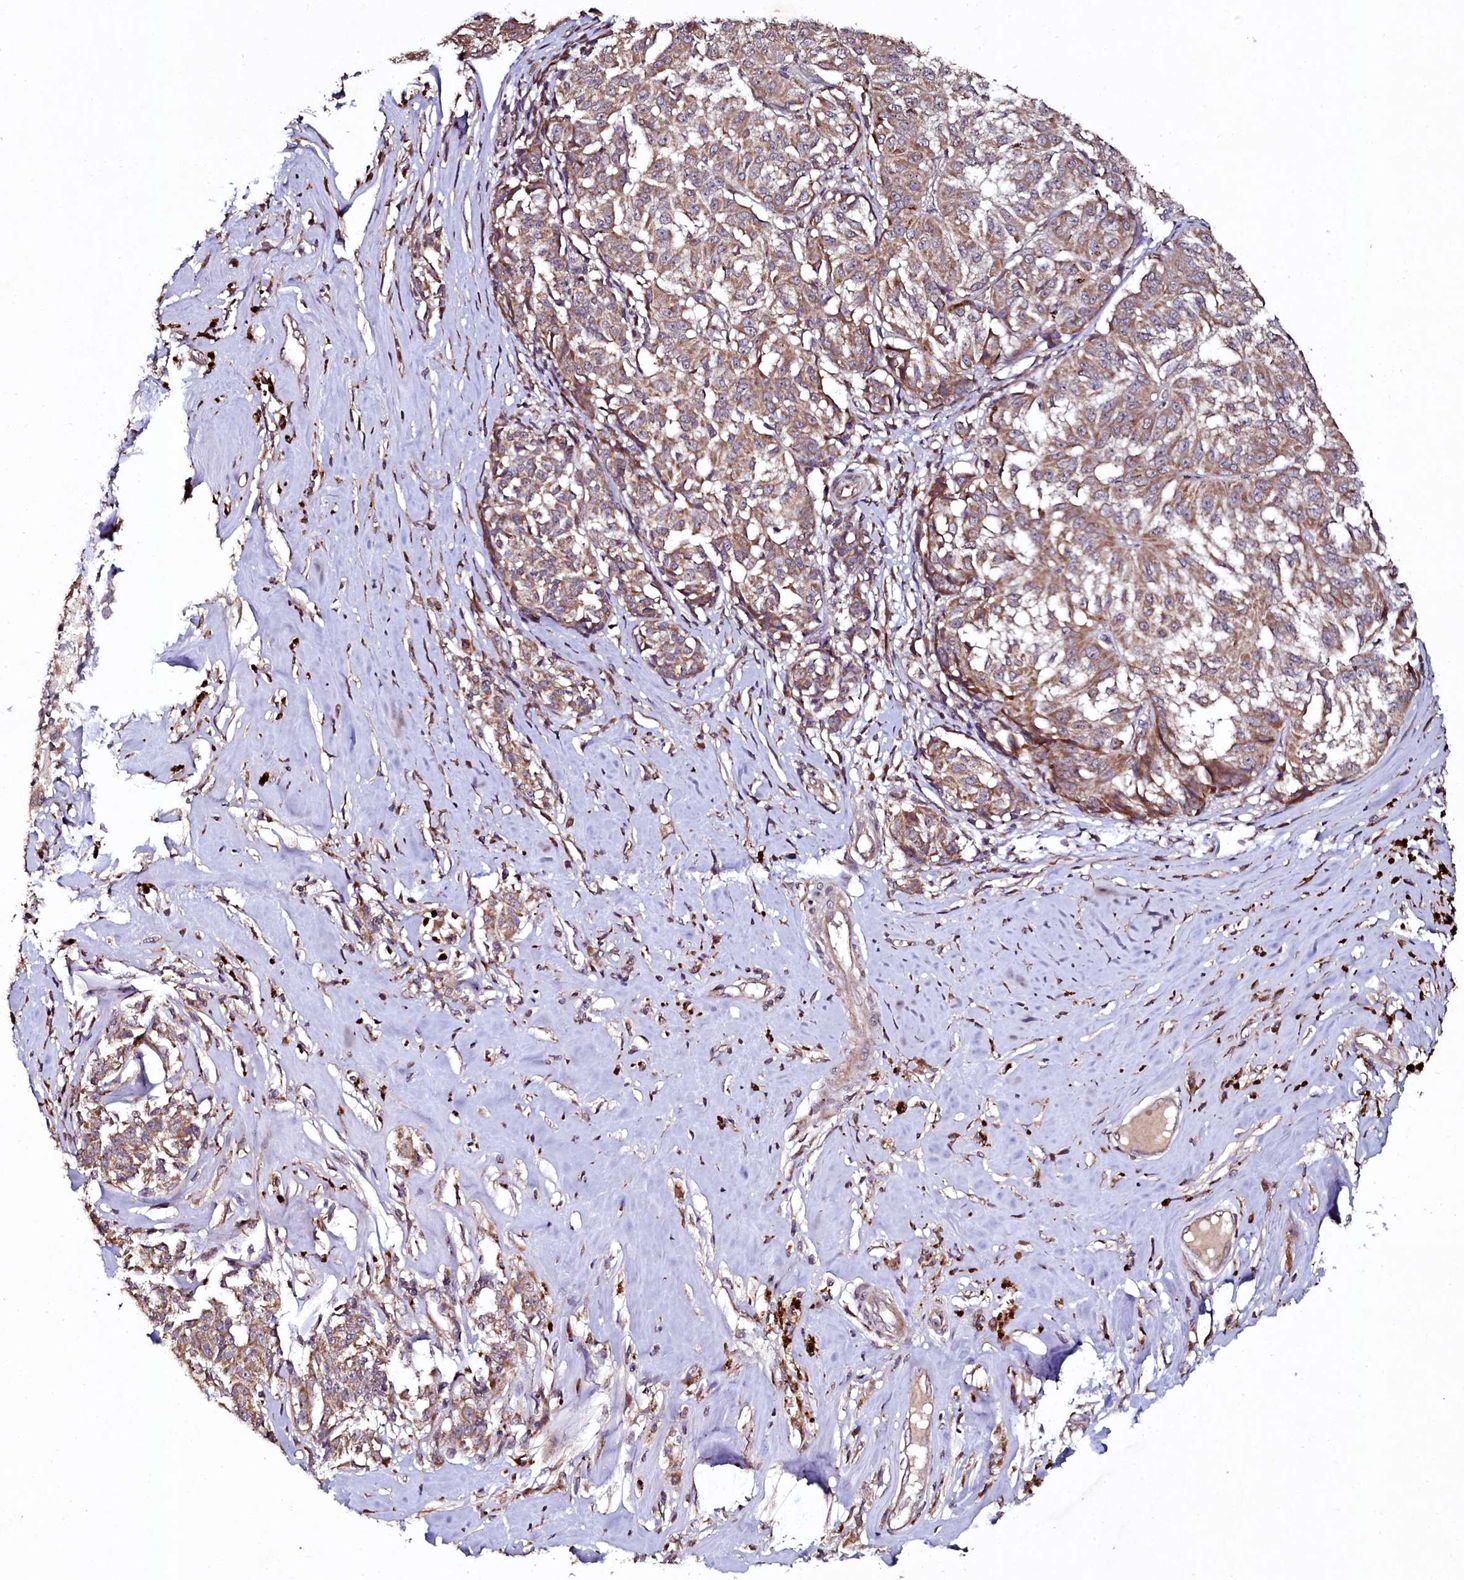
{"staining": {"intensity": "moderate", "quantity": ">75%", "location": "cytoplasmic/membranous"}, "tissue": "melanoma", "cell_type": "Tumor cells", "image_type": "cancer", "snomed": [{"axis": "morphology", "description": "Malignant melanoma, NOS"}, {"axis": "topography", "description": "Skin"}], "caption": "Malignant melanoma stained with DAB immunohistochemistry (IHC) displays medium levels of moderate cytoplasmic/membranous positivity in approximately >75% of tumor cells.", "gene": "SEC24C", "patient": {"sex": "female", "age": 72}}